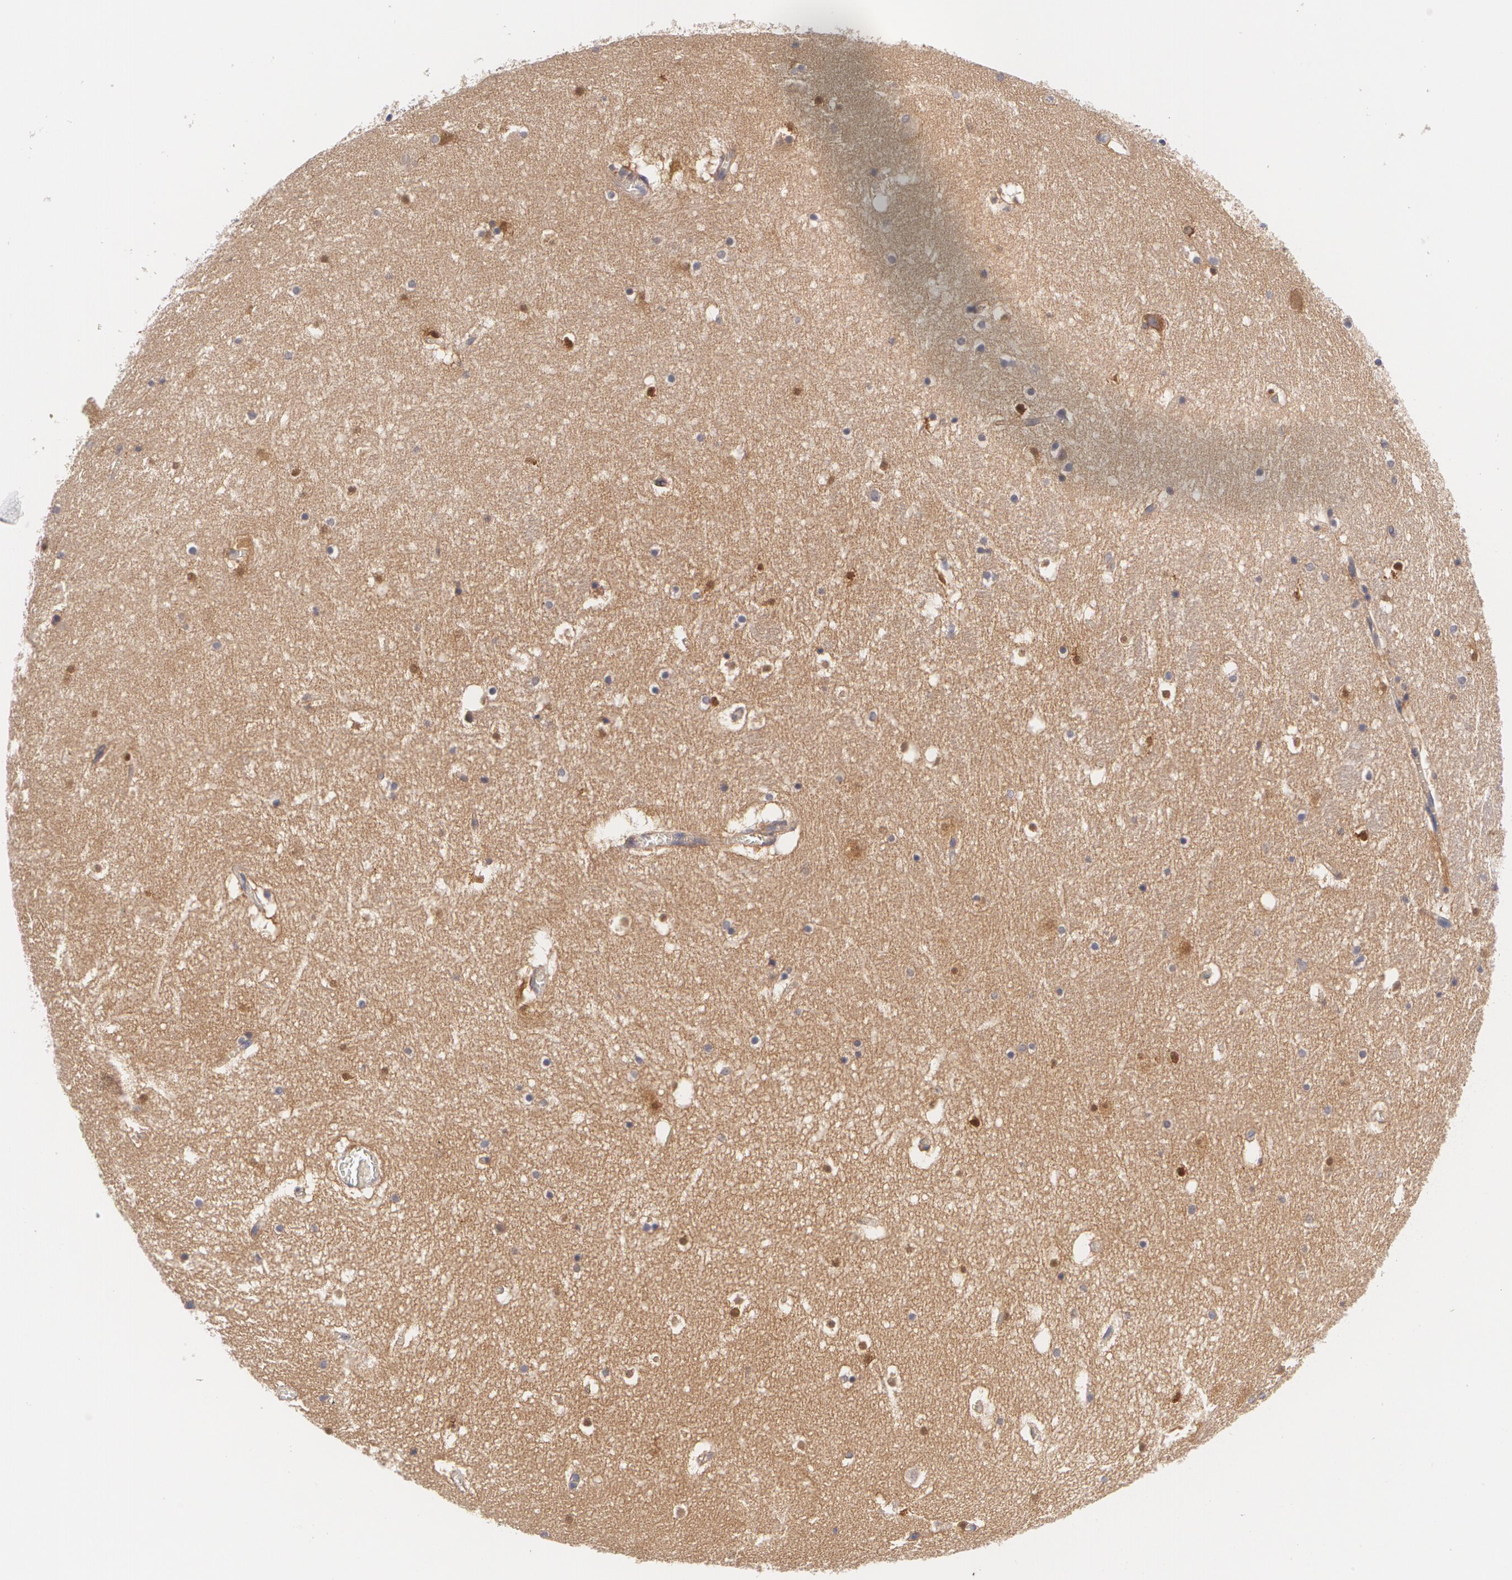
{"staining": {"intensity": "moderate", "quantity": ">75%", "location": "cytoplasmic/membranous"}, "tissue": "hippocampus", "cell_type": "Glial cells", "image_type": "normal", "snomed": [{"axis": "morphology", "description": "Normal tissue, NOS"}, {"axis": "topography", "description": "Hippocampus"}], "caption": "A medium amount of moderate cytoplasmic/membranous expression is appreciated in about >75% of glial cells in unremarkable hippocampus.", "gene": "CASK", "patient": {"sex": "male", "age": 45}}